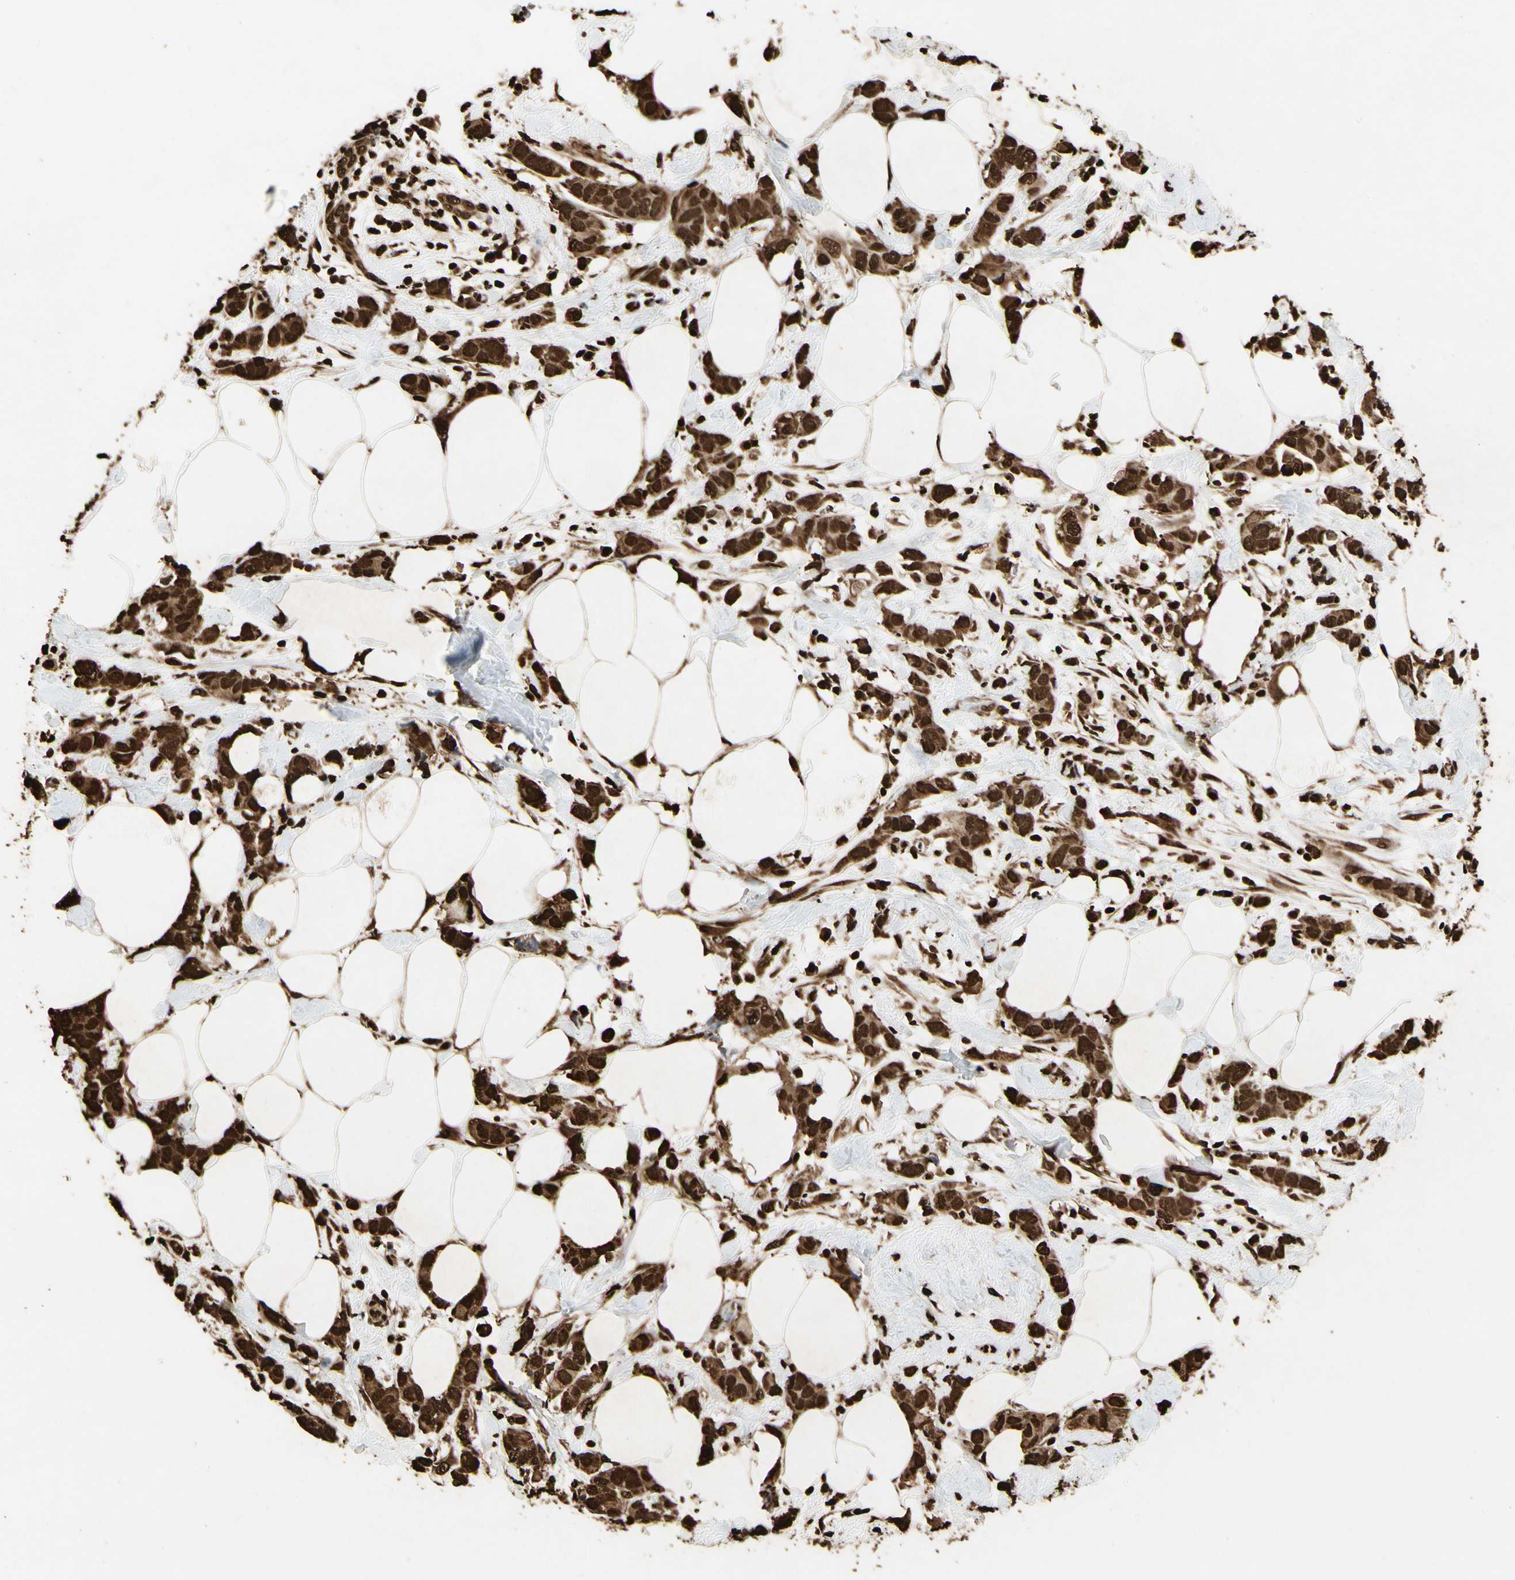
{"staining": {"intensity": "strong", "quantity": ">75%", "location": "cytoplasmic/membranous,nuclear"}, "tissue": "breast cancer", "cell_type": "Tumor cells", "image_type": "cancer", "snomed": [{"axis": "morphology", "description": "Normal tissue, NOS"}, {"axis": "morphology", "description": "Duct carcinoma"}, {"axis": "topography", "description": "Breast"}], "caption": "Immunohistochemical staining of human breast cancer (invasive ductal carcinoma) reveals strong cytoplasmic/membranous and nuclear protein positivity in approximately >75% of tumor cells.", "gene": "HNRNPK", "patient": {"sex": "female", "age": 50}}